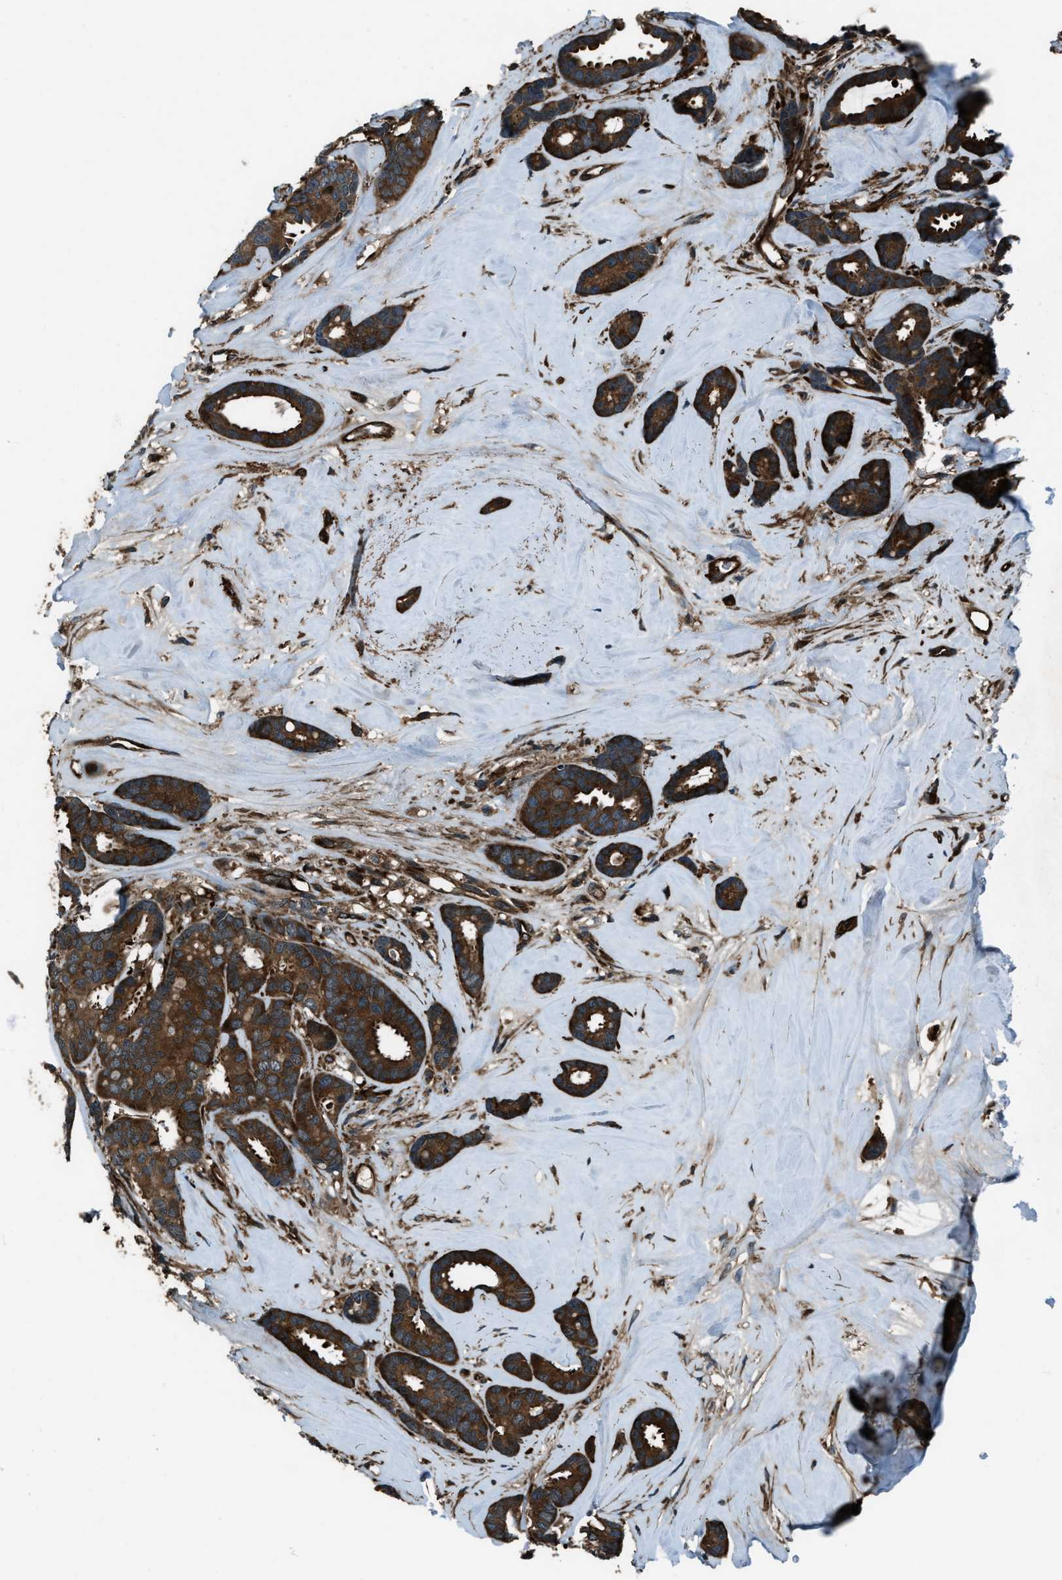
{"staining": {"intensity": "strong", "quantity": ">75%", "location": "cytoplasmic/membranous"}, "tissue": "breast cancer", "cell_type": "Tumor cells", "image_type": "cancer", "snomed": [{"axis": "morphology", "description": "Duct carcinoma"}, {"axis": "topography", "description": "Breast"}], "caption": "A micrograph showing strong cytoplasmic/membranous expression in about >75% of tumor cells in breast cancer (intraductal carcinoma), as visualized by brown immunohistochemical staining.", "gene": "SNX30", "patient": {"sex": "female", "age": 87}}